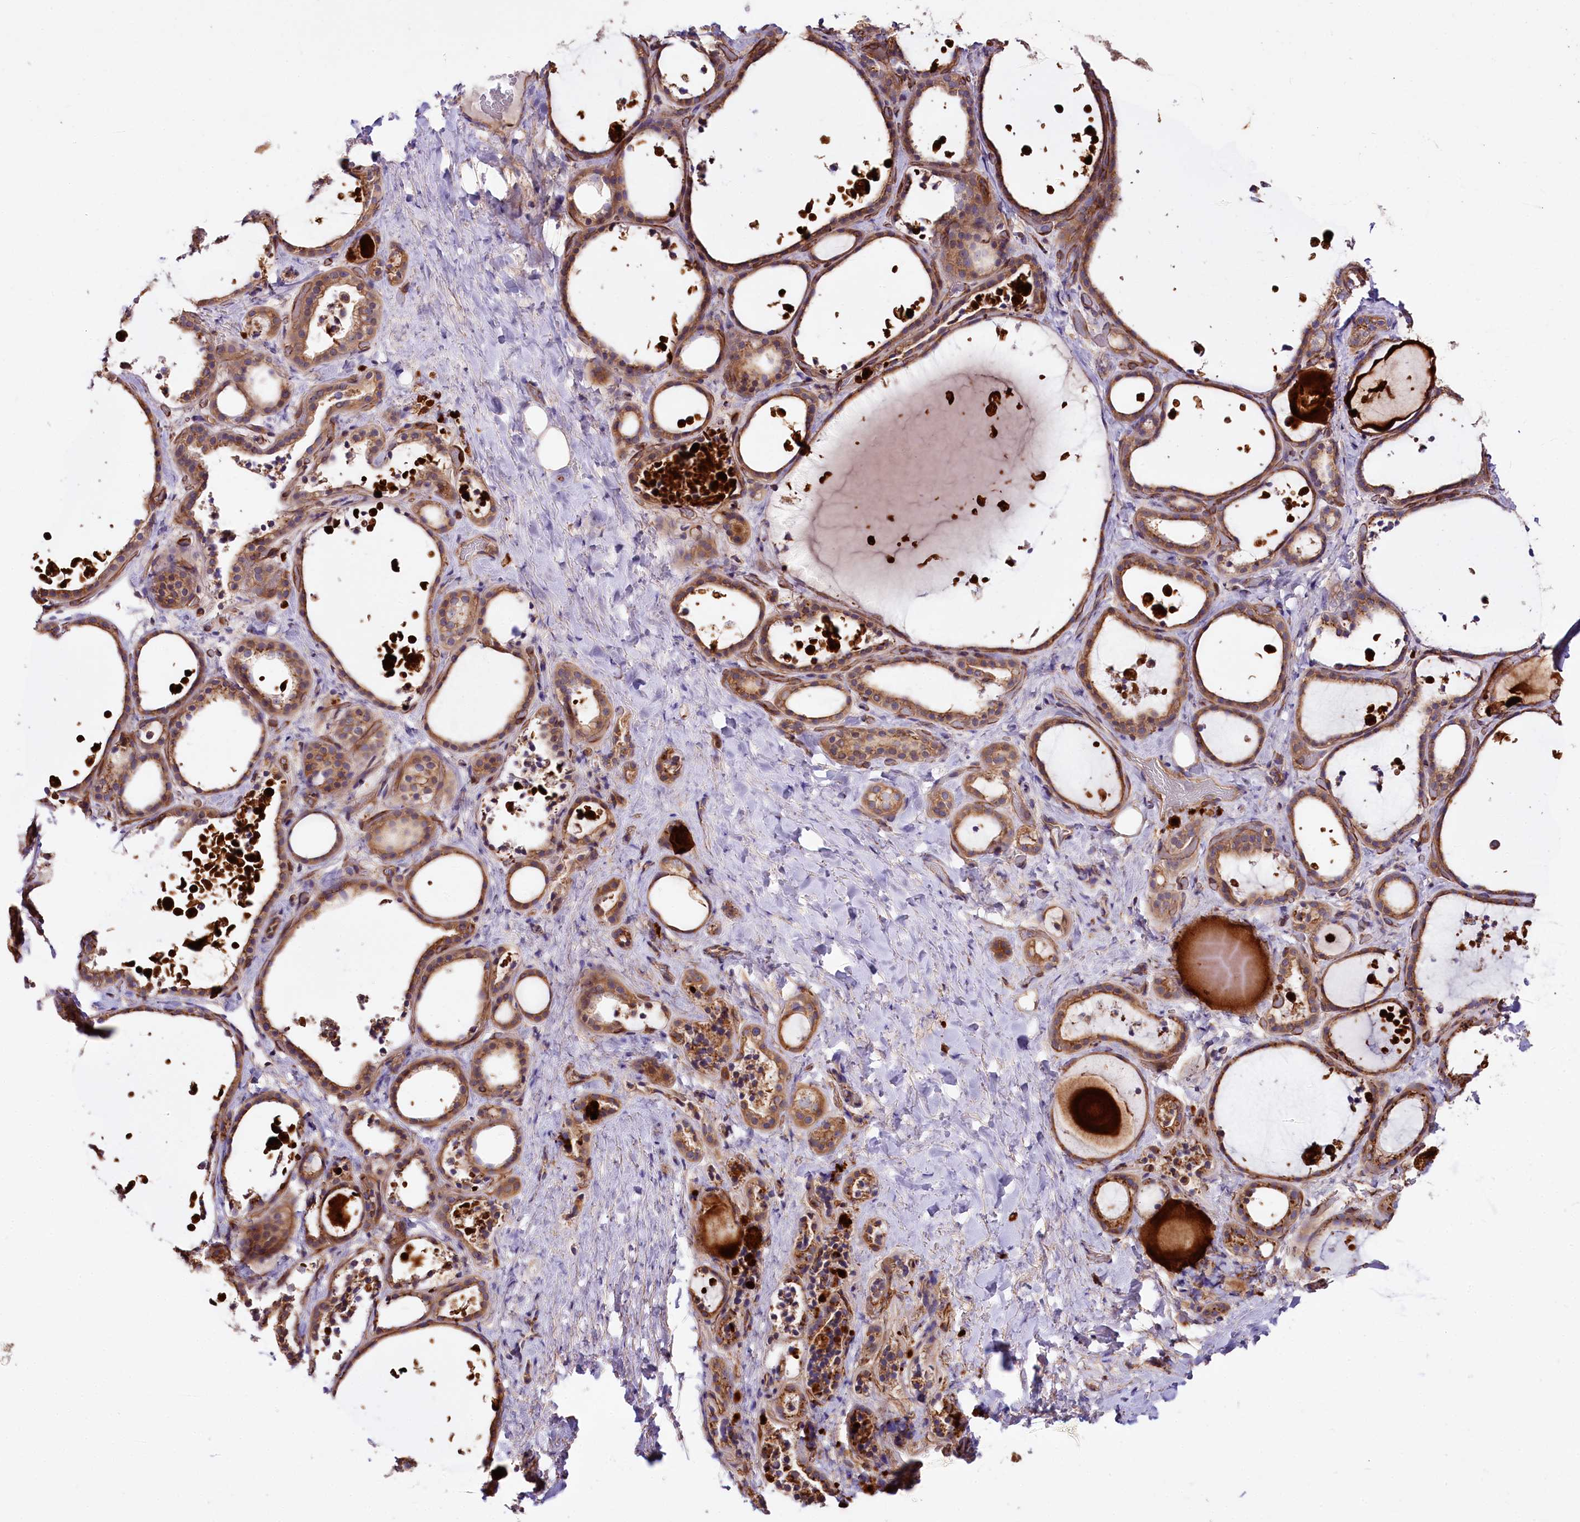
{"staining": {"intensity": "moderate", "quantity": ">75%", "location": "cytoplasmic/membranous"}, "tissue": "thyroid gland", "cell_type": "Glandular cells", "image_type": "normal", "snomed": [{"axis": "morphology", "description": "Normal tissue, NOS"}, {"axis": "topography", "description": "Thyroid gland"}], "caption": "Human thyroid gland stained with a protein marker shows moderate staining in glandular cells.", "gene": "CEP295", "patient": {"sex": "female", "age": 44}}